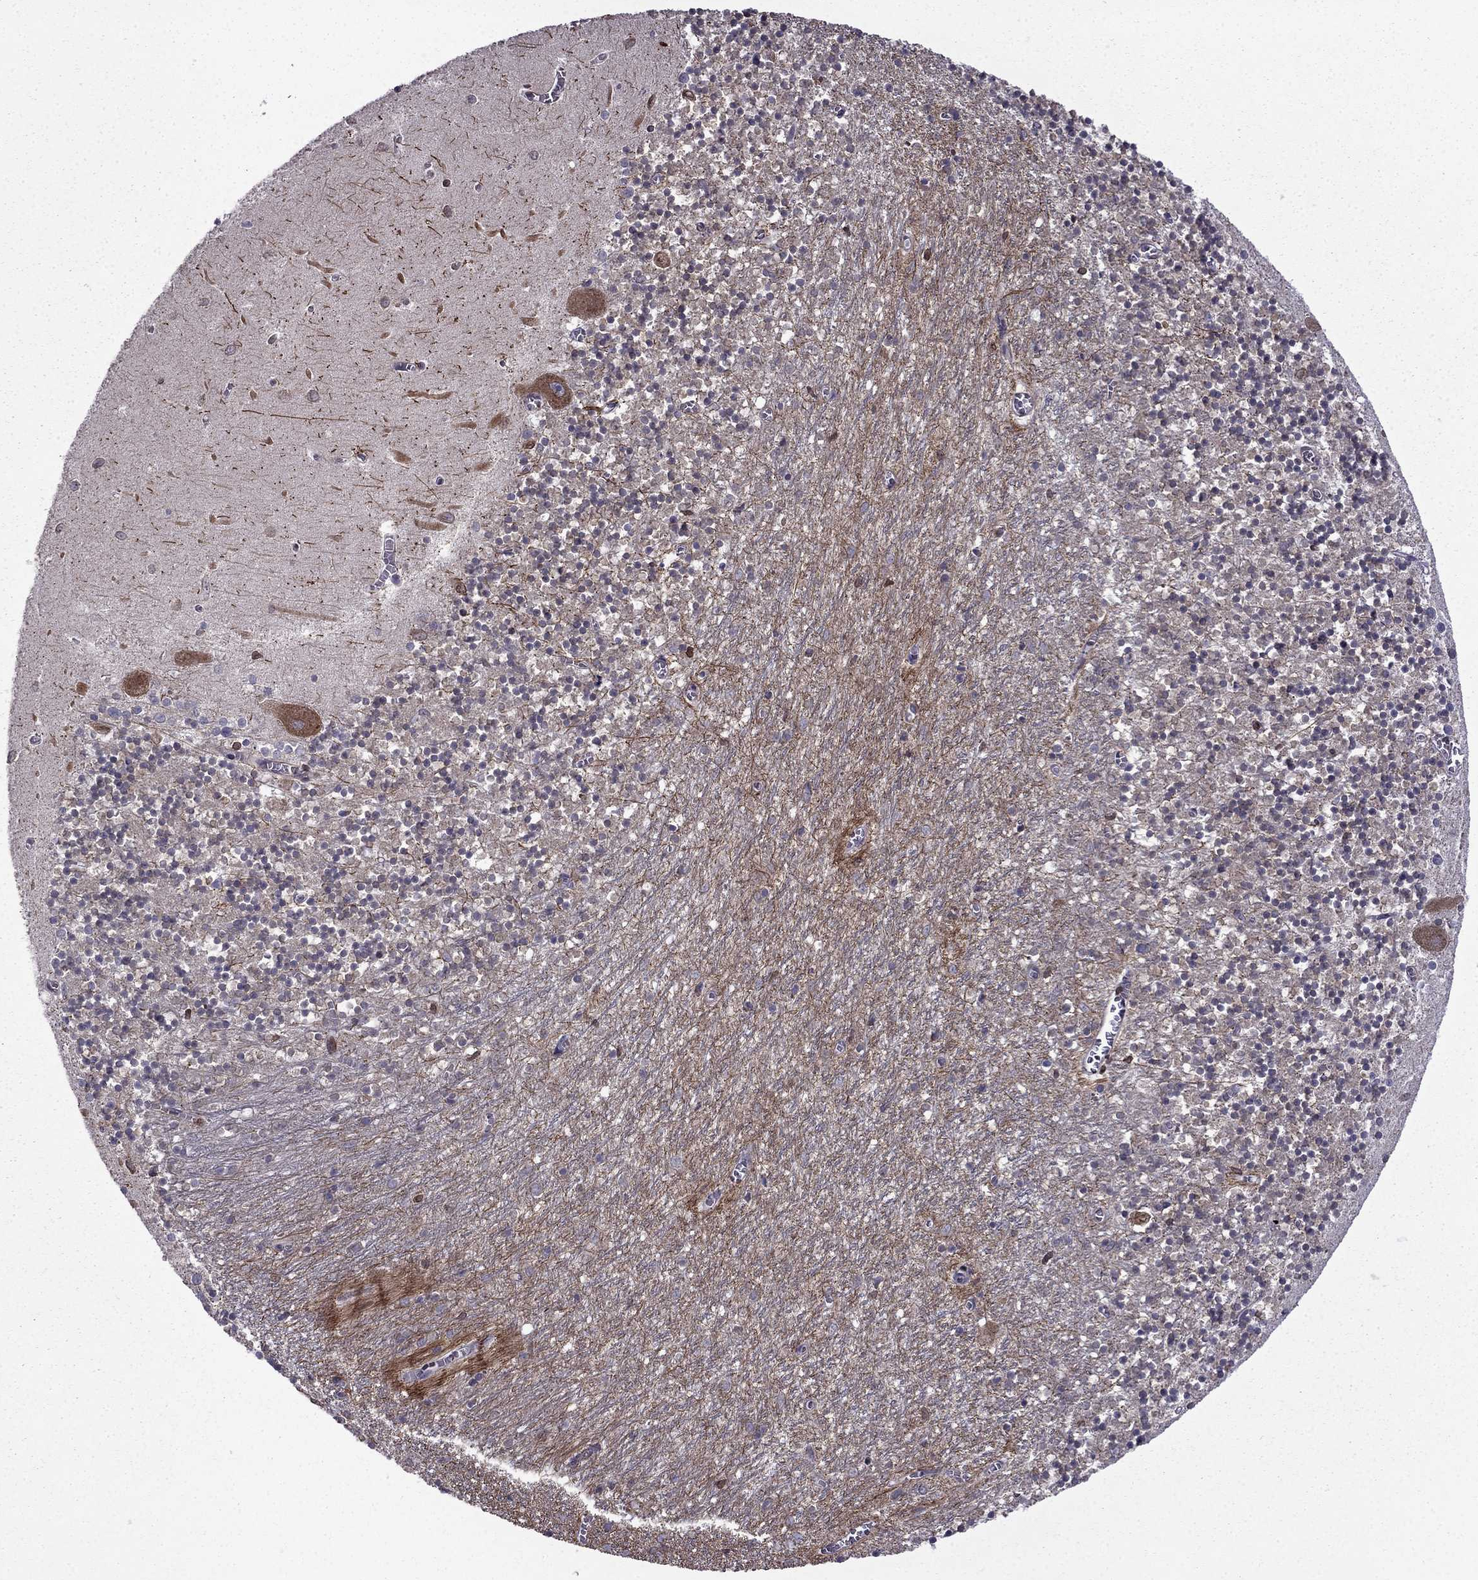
{"staining": {"intensity": "negative", "quantity": "none", "location": "none"}, "tissue": "cerebellum", "cell_type": "Cells in granular layer", "image_type": "normal", "snomed": [{"axis": "morphology", "description": "Normal tissue, NOS"}, {"axis": "topography", "description": "Cerebellum"}], "caption": "Cells in granular layer show no significant protein positivity in unremarkable cerebellum. (Immunohistochemistry (ihc), brightfield microscopy, high magnification).", "gene": "CDC42BPA", "patient": {"sex": "female", "age": 64}}